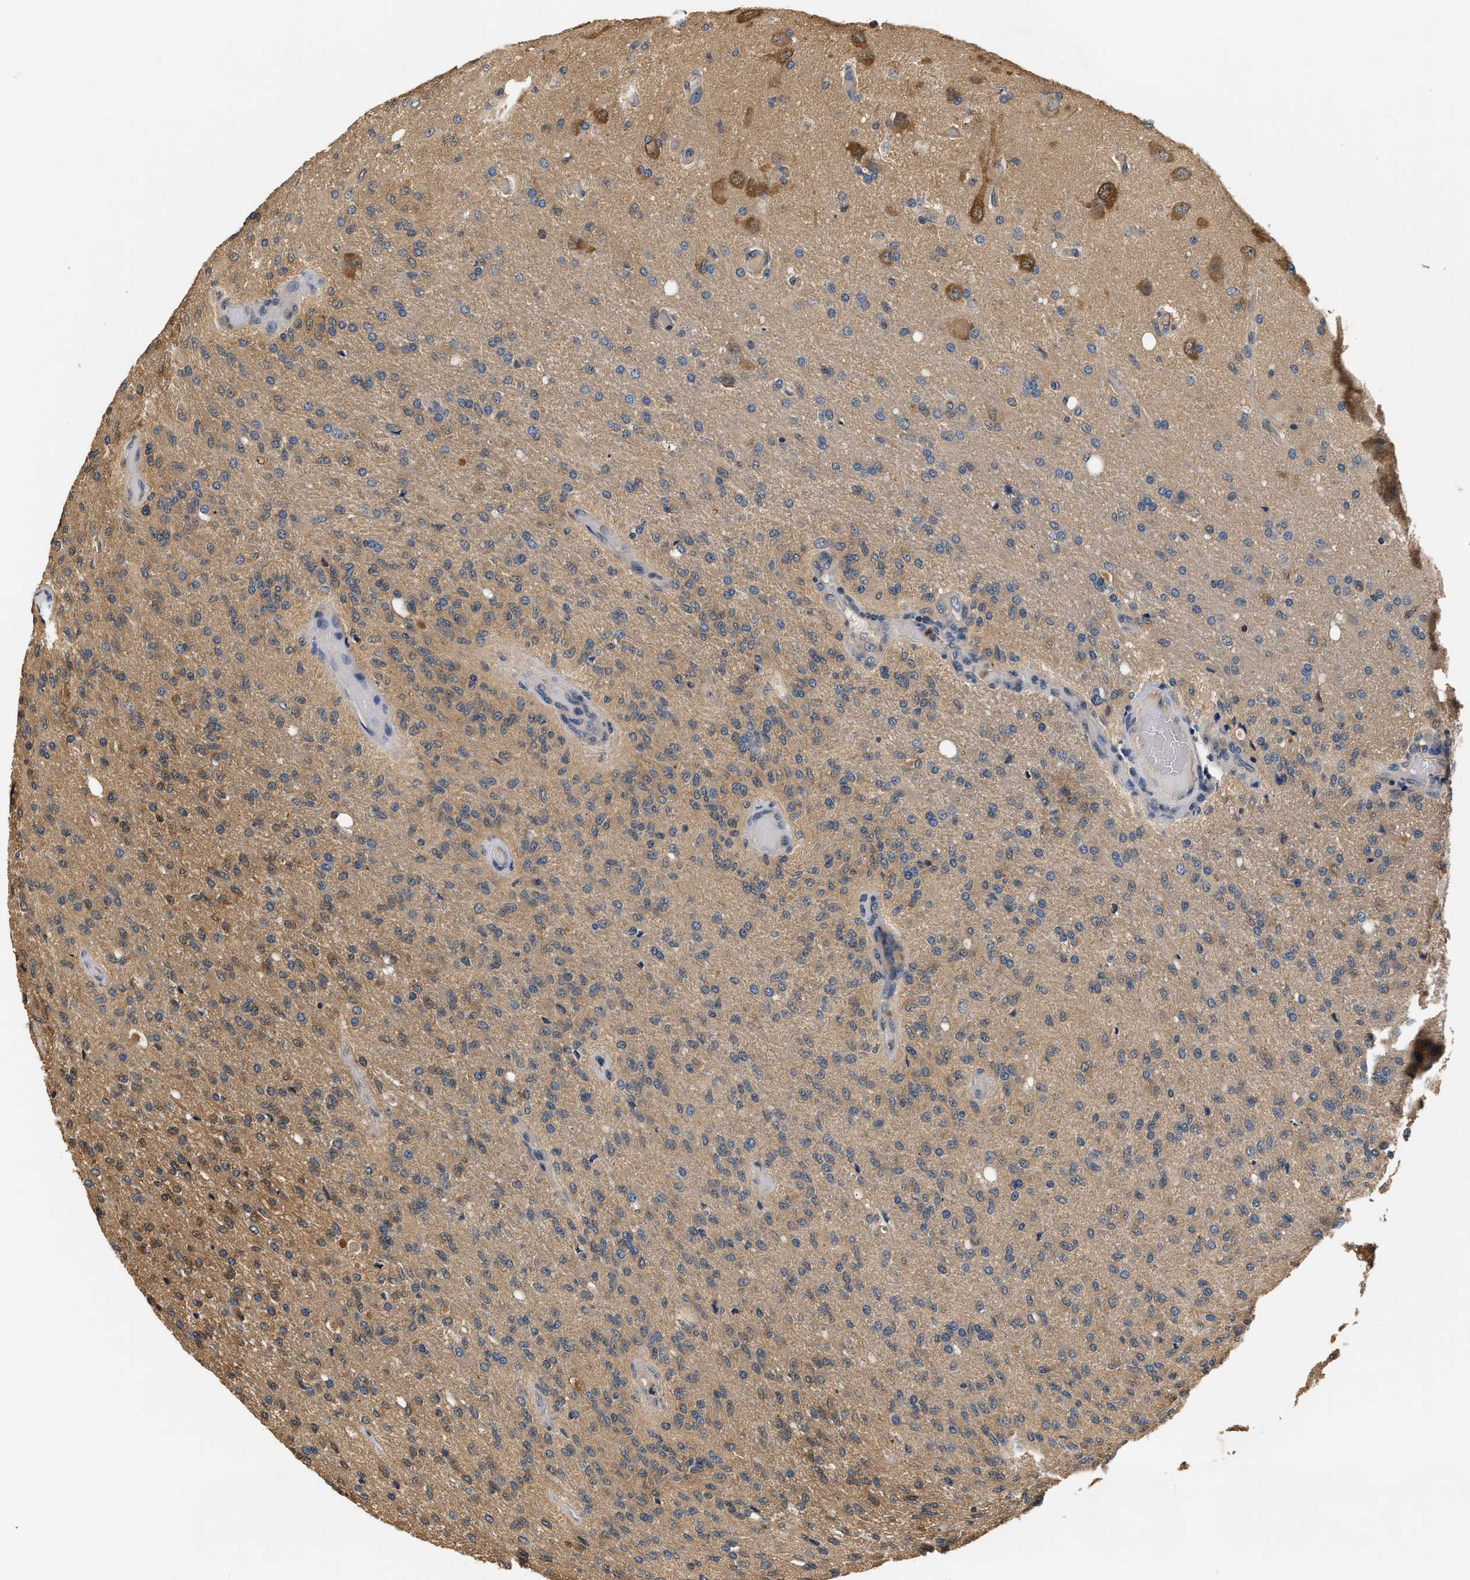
{"staining": {"intensity": "weak", "quantity": ">75%", "location": "cytoplasmic/membranous"}, "tissue": "glioma", "cell_type": "Tumor cells", "image_type": "cancer", "snomed": [{"axis": "morphology", "description": "Normal tissue, NOS"}, {"axis": "morphology", "description": "Glioma, malignant, High grade"}, {"axis": "topography", "description": "Cerebral cortex"}], "caption": "High-power microscopy captured an immunohistochemistry (IHC) micrograph of high-grade glioma (malignant), revealing weak cytoplasmic/membranous staining in approximately >75% of tumor cells.", "gene": "GPI", "patient": {"sex": "male", "age": 77}}